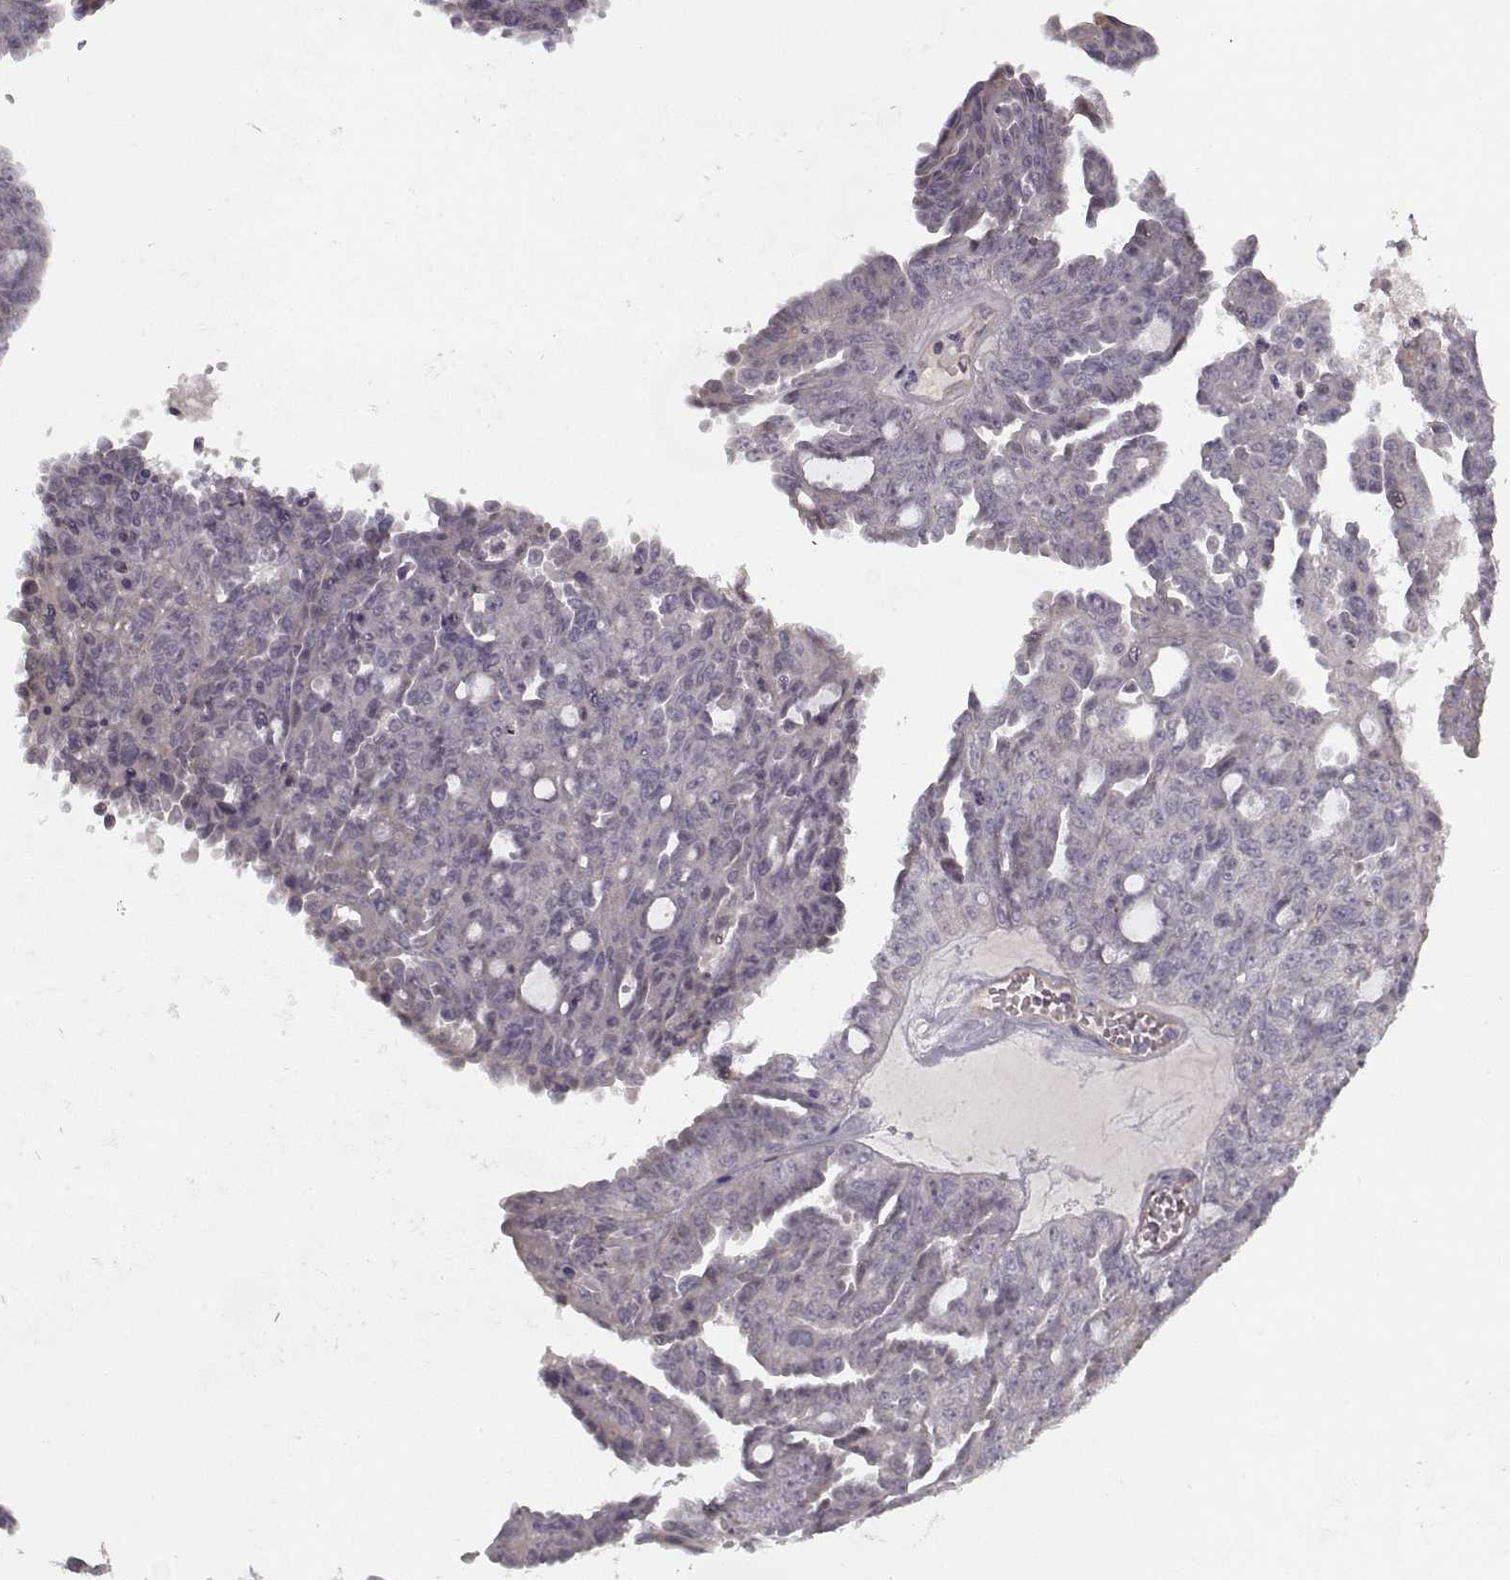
{"staining": {"intensity": "negative", "quantity": "none", "location": "none"}, "tissue": "ovarian cancer", "cell_type": "Tumor cells", "image_type": "cancer", "snomed": [{"axis": "morphology", "description": "Cystadenocarcinoma, serous, NOS"}, {"axis": "topography", "description": "Ovary"}], "caption": "Immunohistochemical staining of human ovarian cancer (serous cystadenocarcinoma) shows no significant positivity in tumor cells. (DAB immunohistochemistry (IHC), high magnification).", "gene": "LAMB2", "patient": {"sex": "female", "age": 71}}